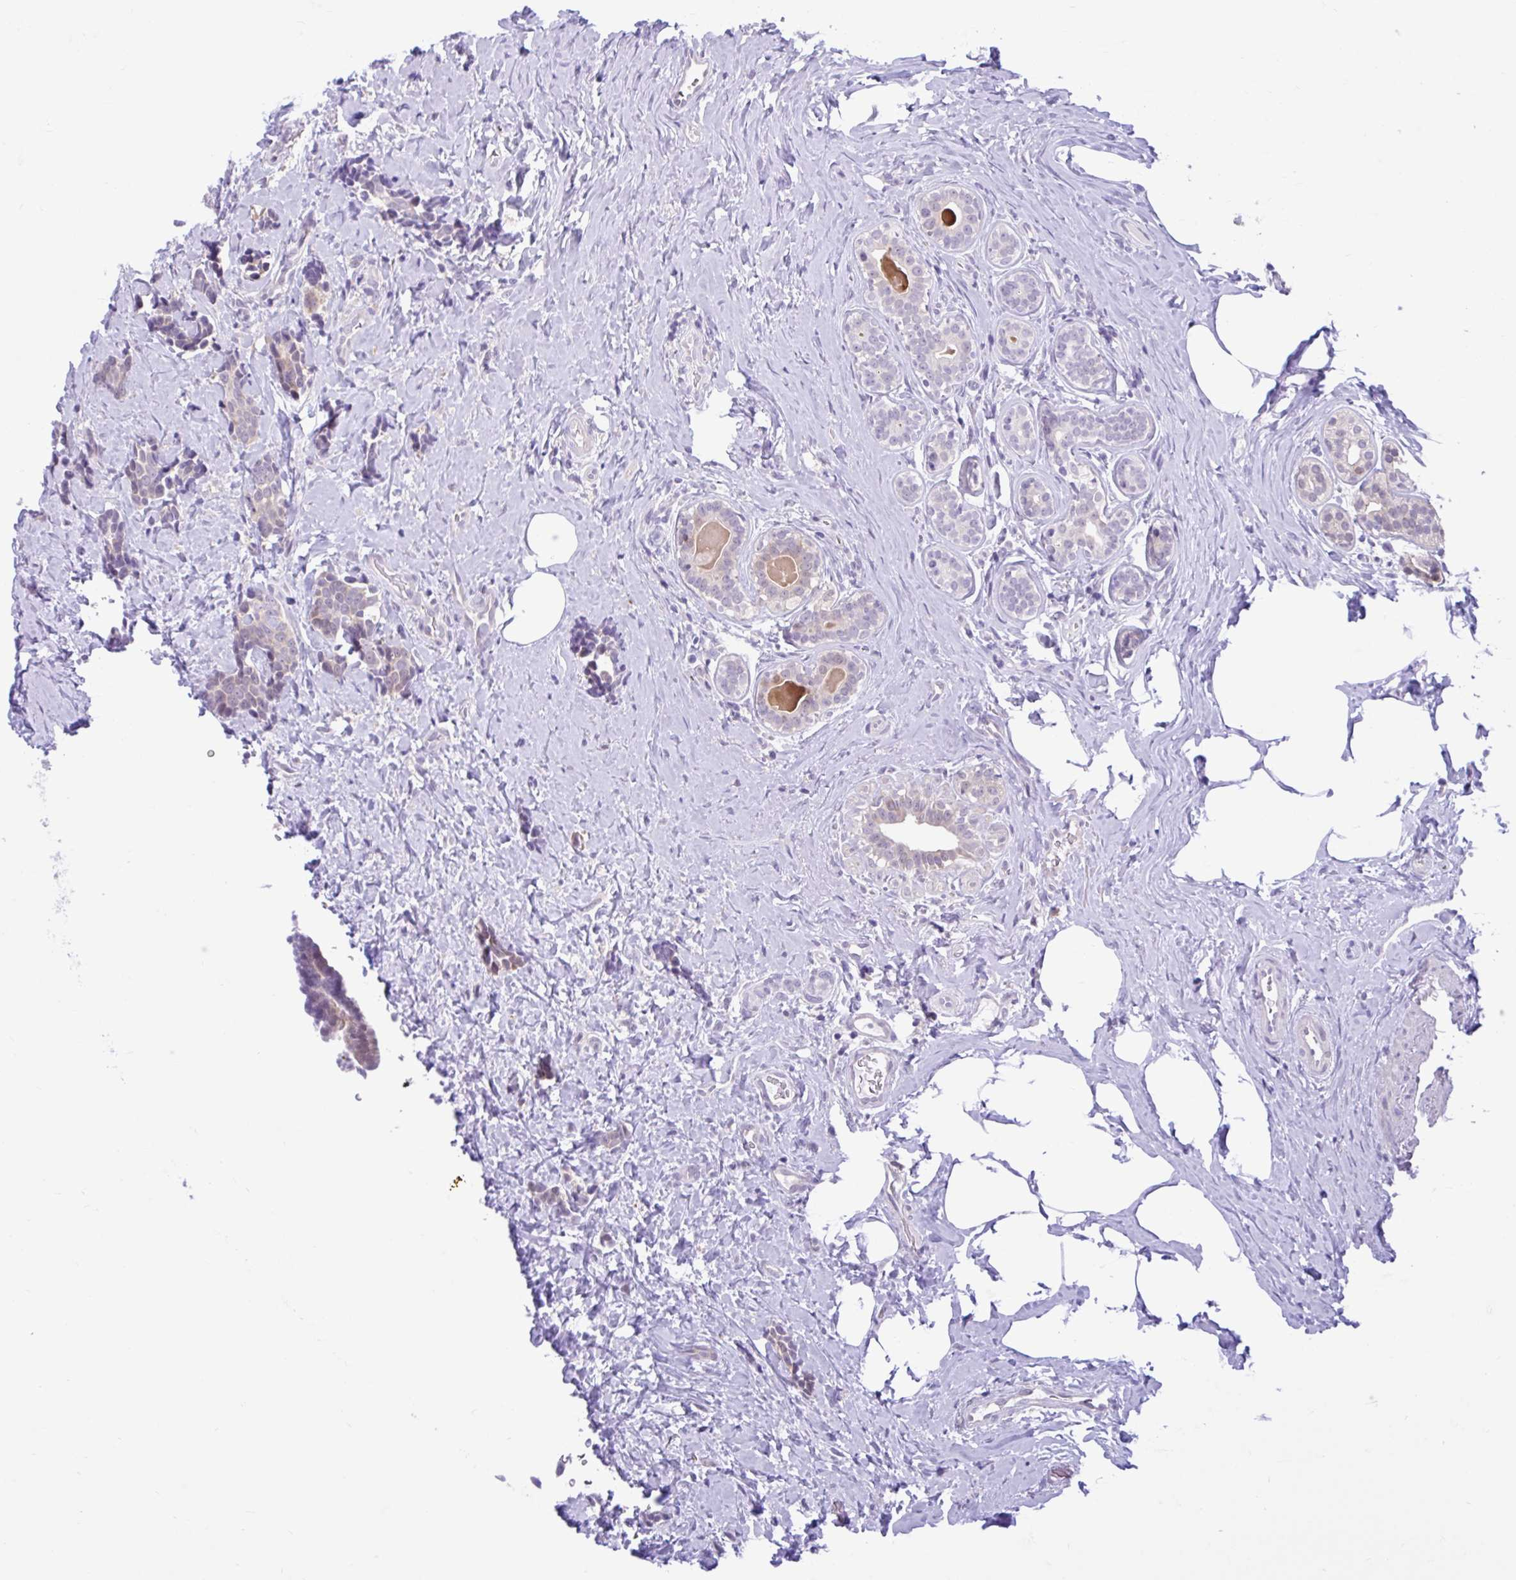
{"staining": {"intensity": "negative", "quantity": "none", "location": "none"}, "tissue": "breast cancer", "cell_type": "Tumor cells", "image_type": "cancer", "snomed": [{"axis": "morphology", "description": "Duct carcinoma"}, {"axis": "topography", "description": "Breast"}], "caption": "The IHC histopathology image has no significant expression in tumor cells of breast cancer tissue.", "gene": "FAM153A", "patient": {"sex": "female", "age": 71}}